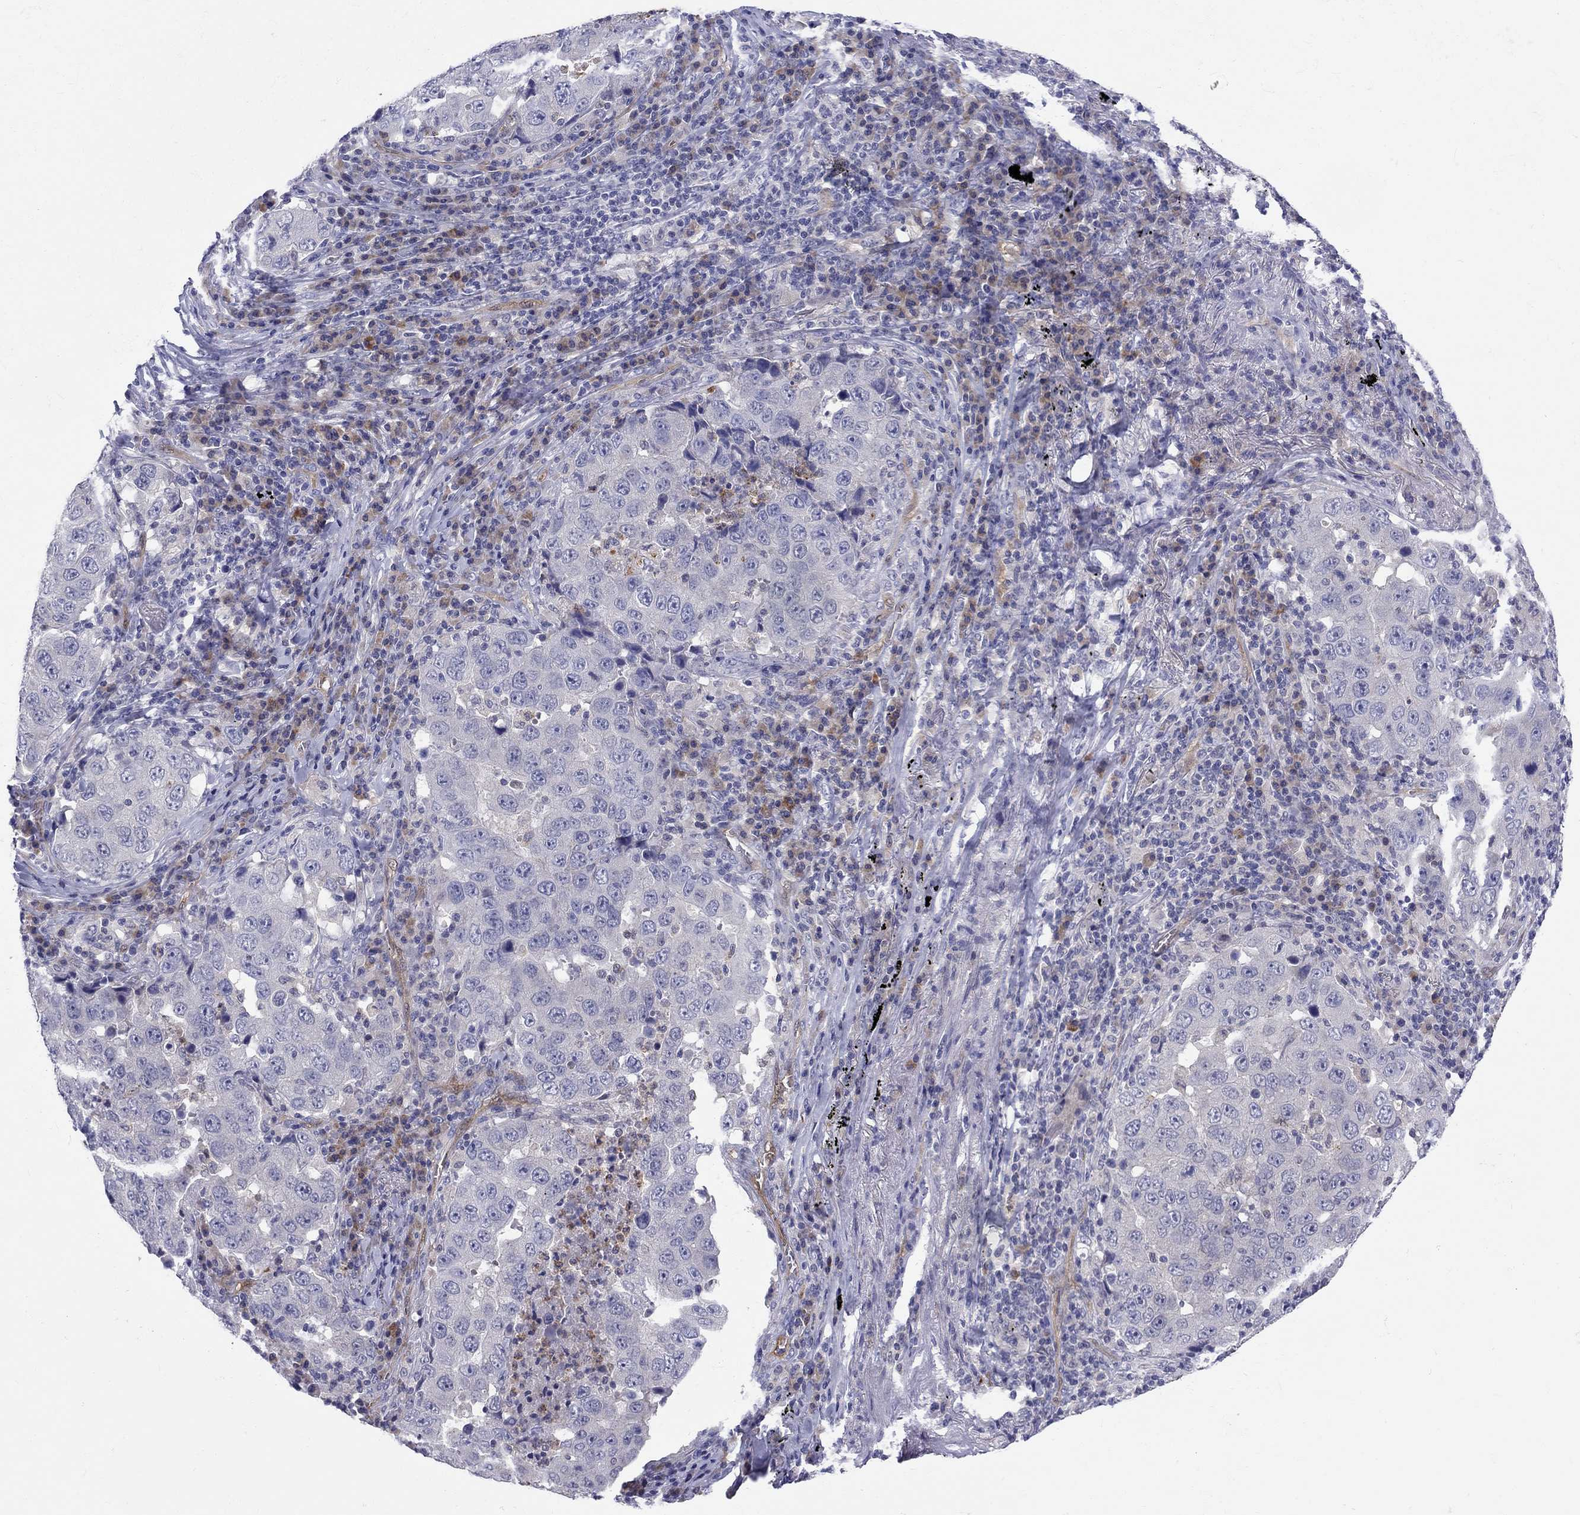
{"staining": {"intensity": "negative", "quantity": "none", "location": "none"}, "tissue": "lung cancer", "cell_type": "Tumor cells", "image_type": "cancer", "snomed": [{"axis": "morphology", "description": "Adenocarcinoma, NOS"}, {"axis": "topography", "description": "Lung"}], "caption": "Protein analysis of lung adenocarcinoma shows no significant positivity in tumor cells.", "gene": "ABCG4", "patient": {"sex": "male", "age": 73}}